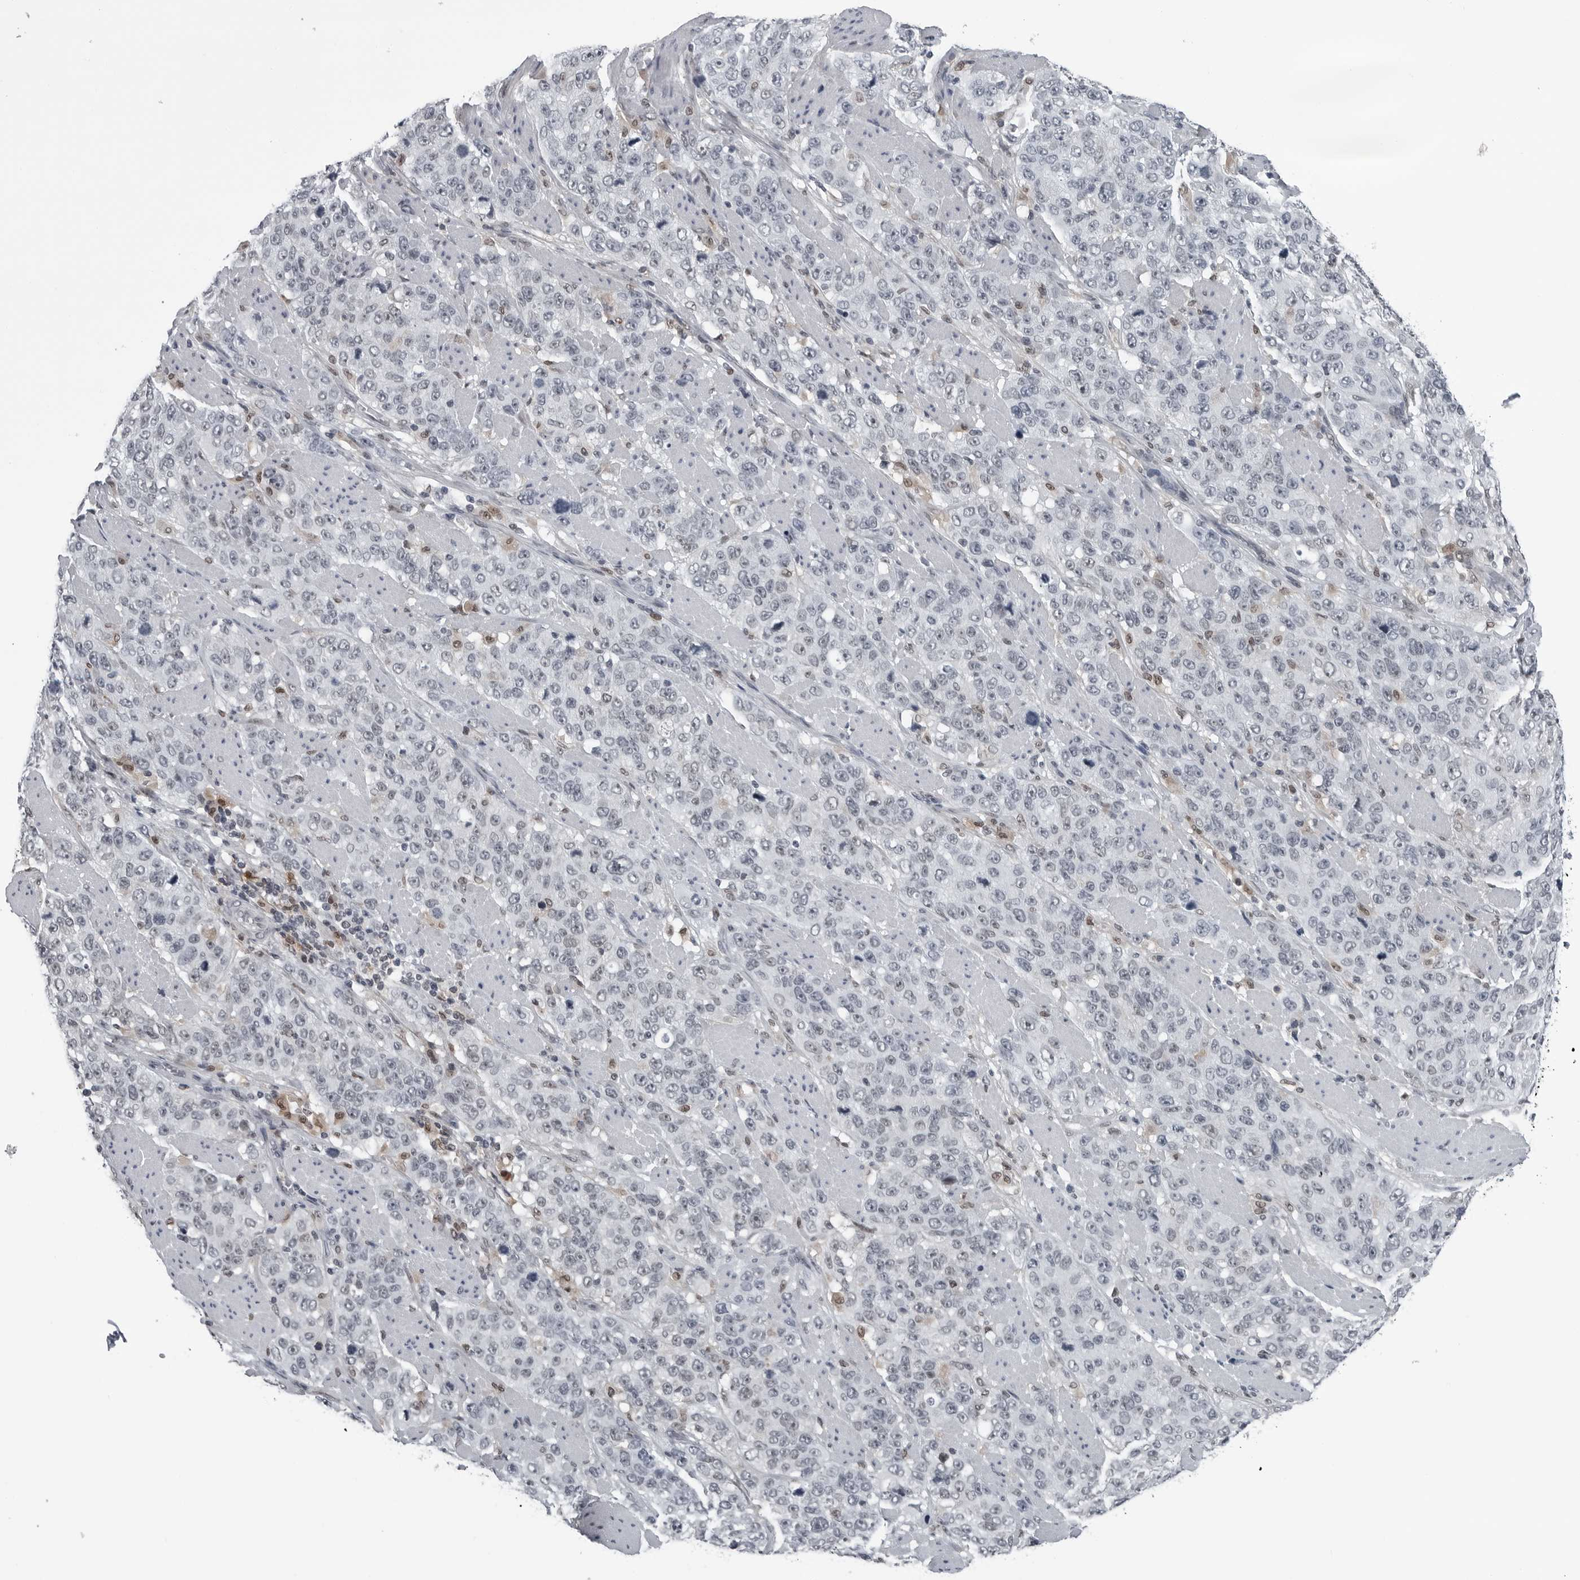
{"staining": {"intensity": "negative", "quantity": "none", "location": "none"}, "tissue": "stomach cancer", "cell_type": "Tumor cells", "image_type": "cancer", "snomed": [{"axis": "morphology", "description": "Adenocarcinoma, NOS"}, {"axis": "topography", "description": "Stomach"}], "caption": "Tumor cells show no significant expression in adenocarcinoma (stomach). (Stains: DAB (3,3'-diaminobenzidine) IHC with hematoxylin counter stain, Microscopy: brightfield microscopy at high magnification).", "gene": "AKR1A1", "patient": {"sex": "male", "age": 48}}